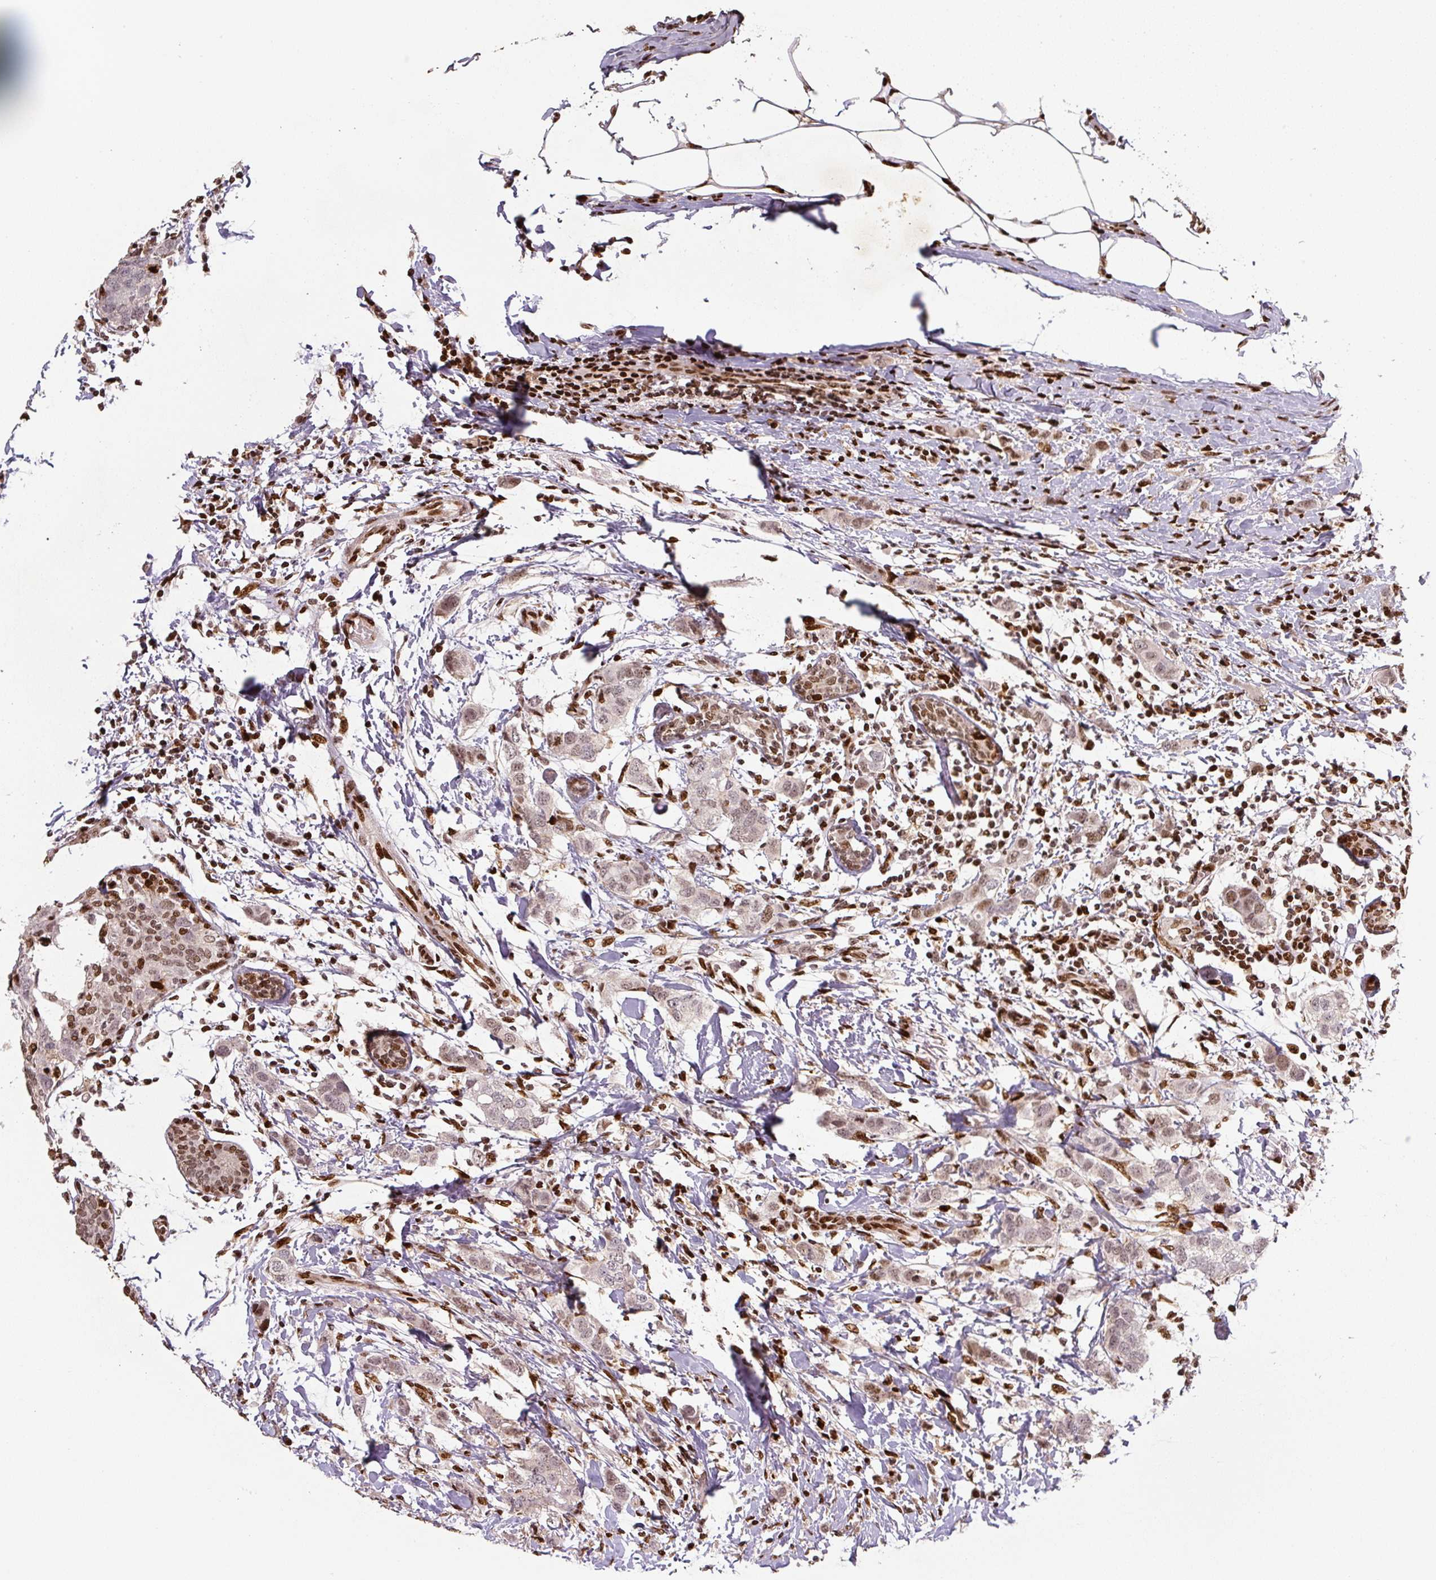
{"staining": {"intensity": "weak", "quantity": "25%-75%", "location": "nuclear"}, "tissue": "breast cancer", "cell_type": "Tumor cells", "image_type": "cancer", "snomed": [{"axis": "morphology", "description": "Duct carcinoma"}, {"axis": "topography", "description": "Breast"}], "caption": "IHC micrograph of human breast intraductal carcinoma stained for a protein (brown), which shows low levels of weak nuclear staining in approximately 25%-75% of tumor cells.", "gene": "PYDC2", "patient": {"sex": "female", "age": 50}}